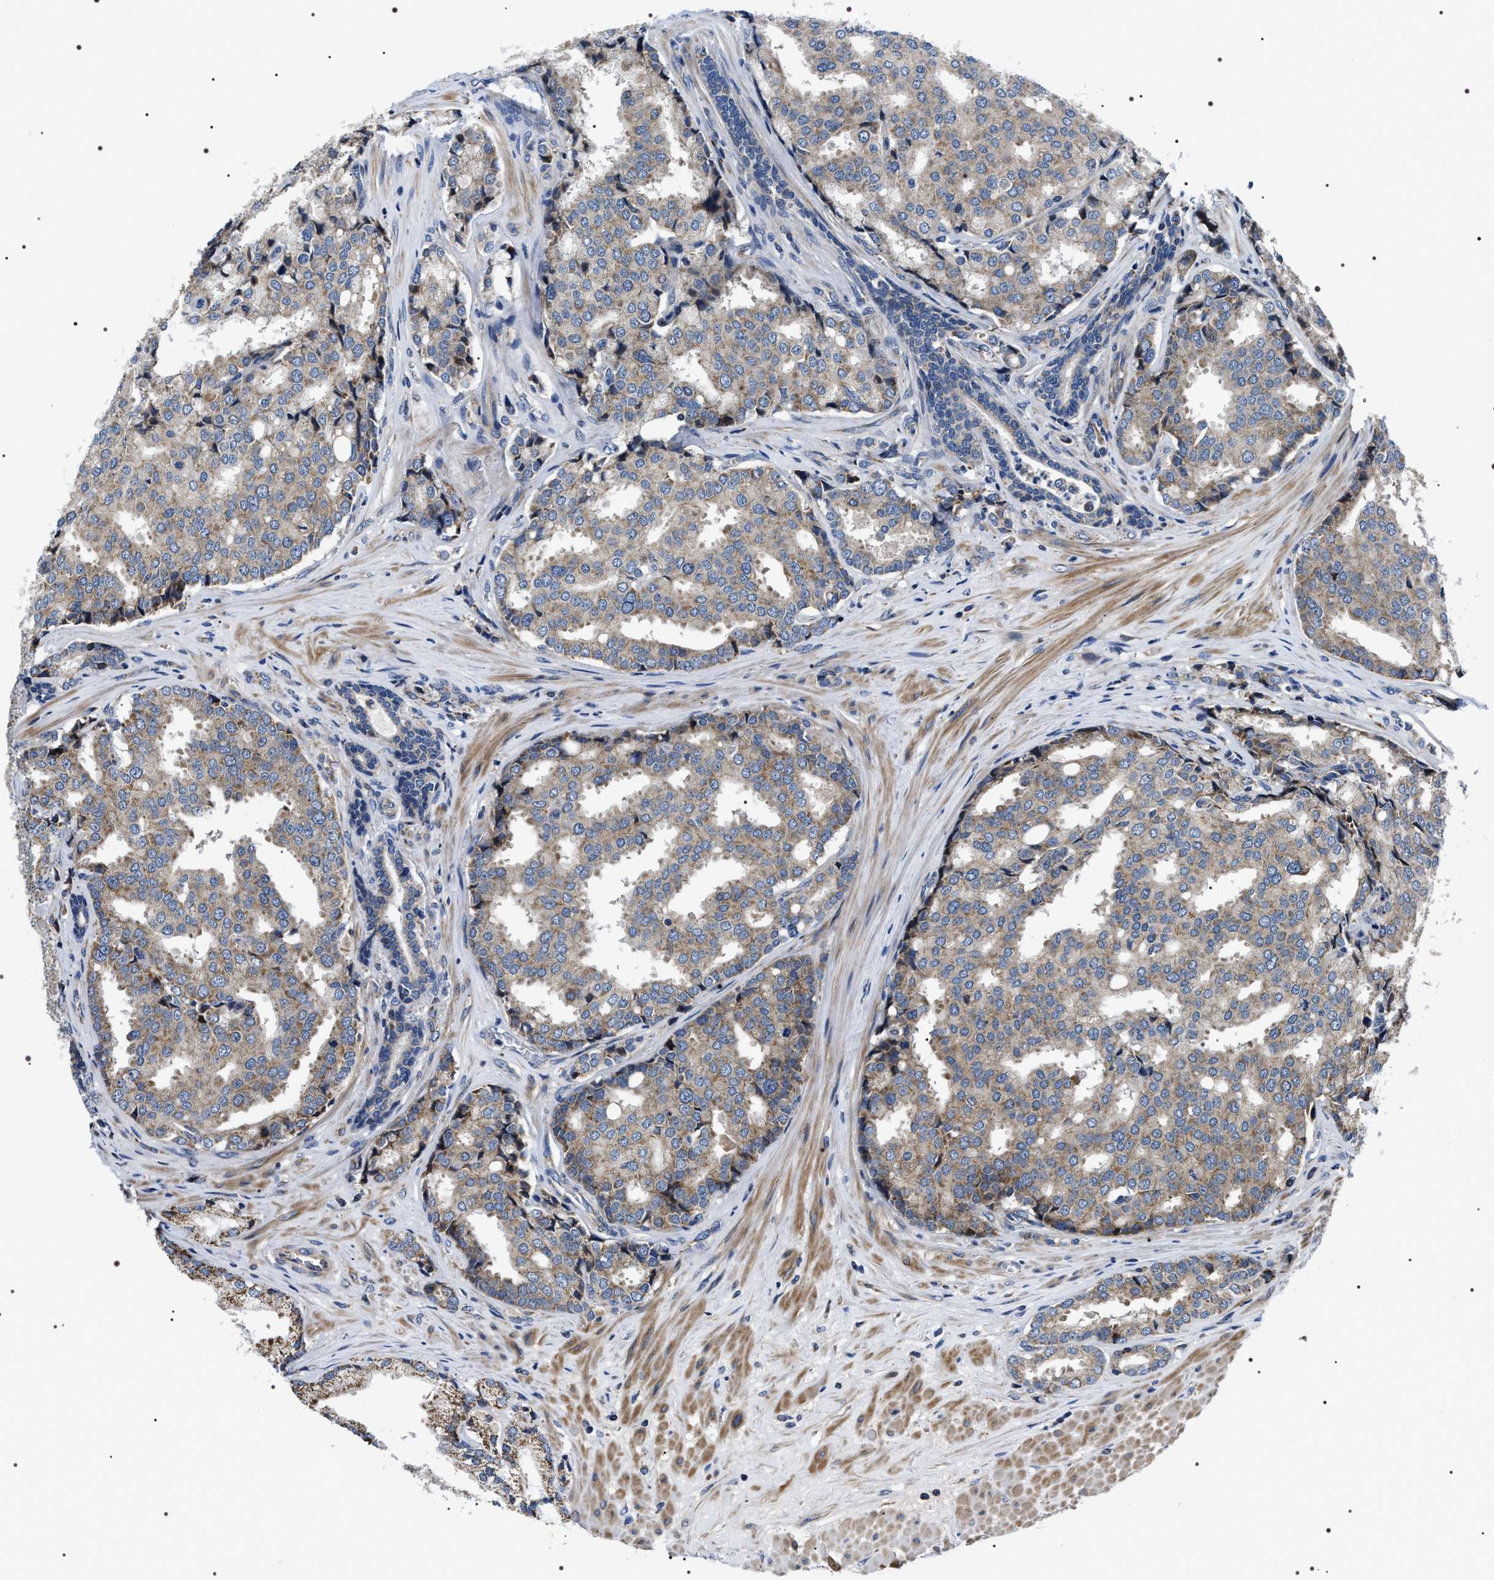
{"staining": {"intensity": "weak", "quantity": ">75%", "location": "cytoplasmic/membranous"}, "tissue": "prostate cancer", "cell_type": "Tumor cells", "image_type": "cancer", "snomed": [{"axis": "morphology", "description": "Adenocarcinoma, High grade"}, {"axis": "topography", "description": "Prostate"}], "caption": "Protein staining of prostate adenocarcinoma (high-grade) tissue exhibits weak cytoplasmic/membranous expression in about >75% of tumor cells.", "gene": "NTMT1", "patient": {"sex": "male", "age": 50}}